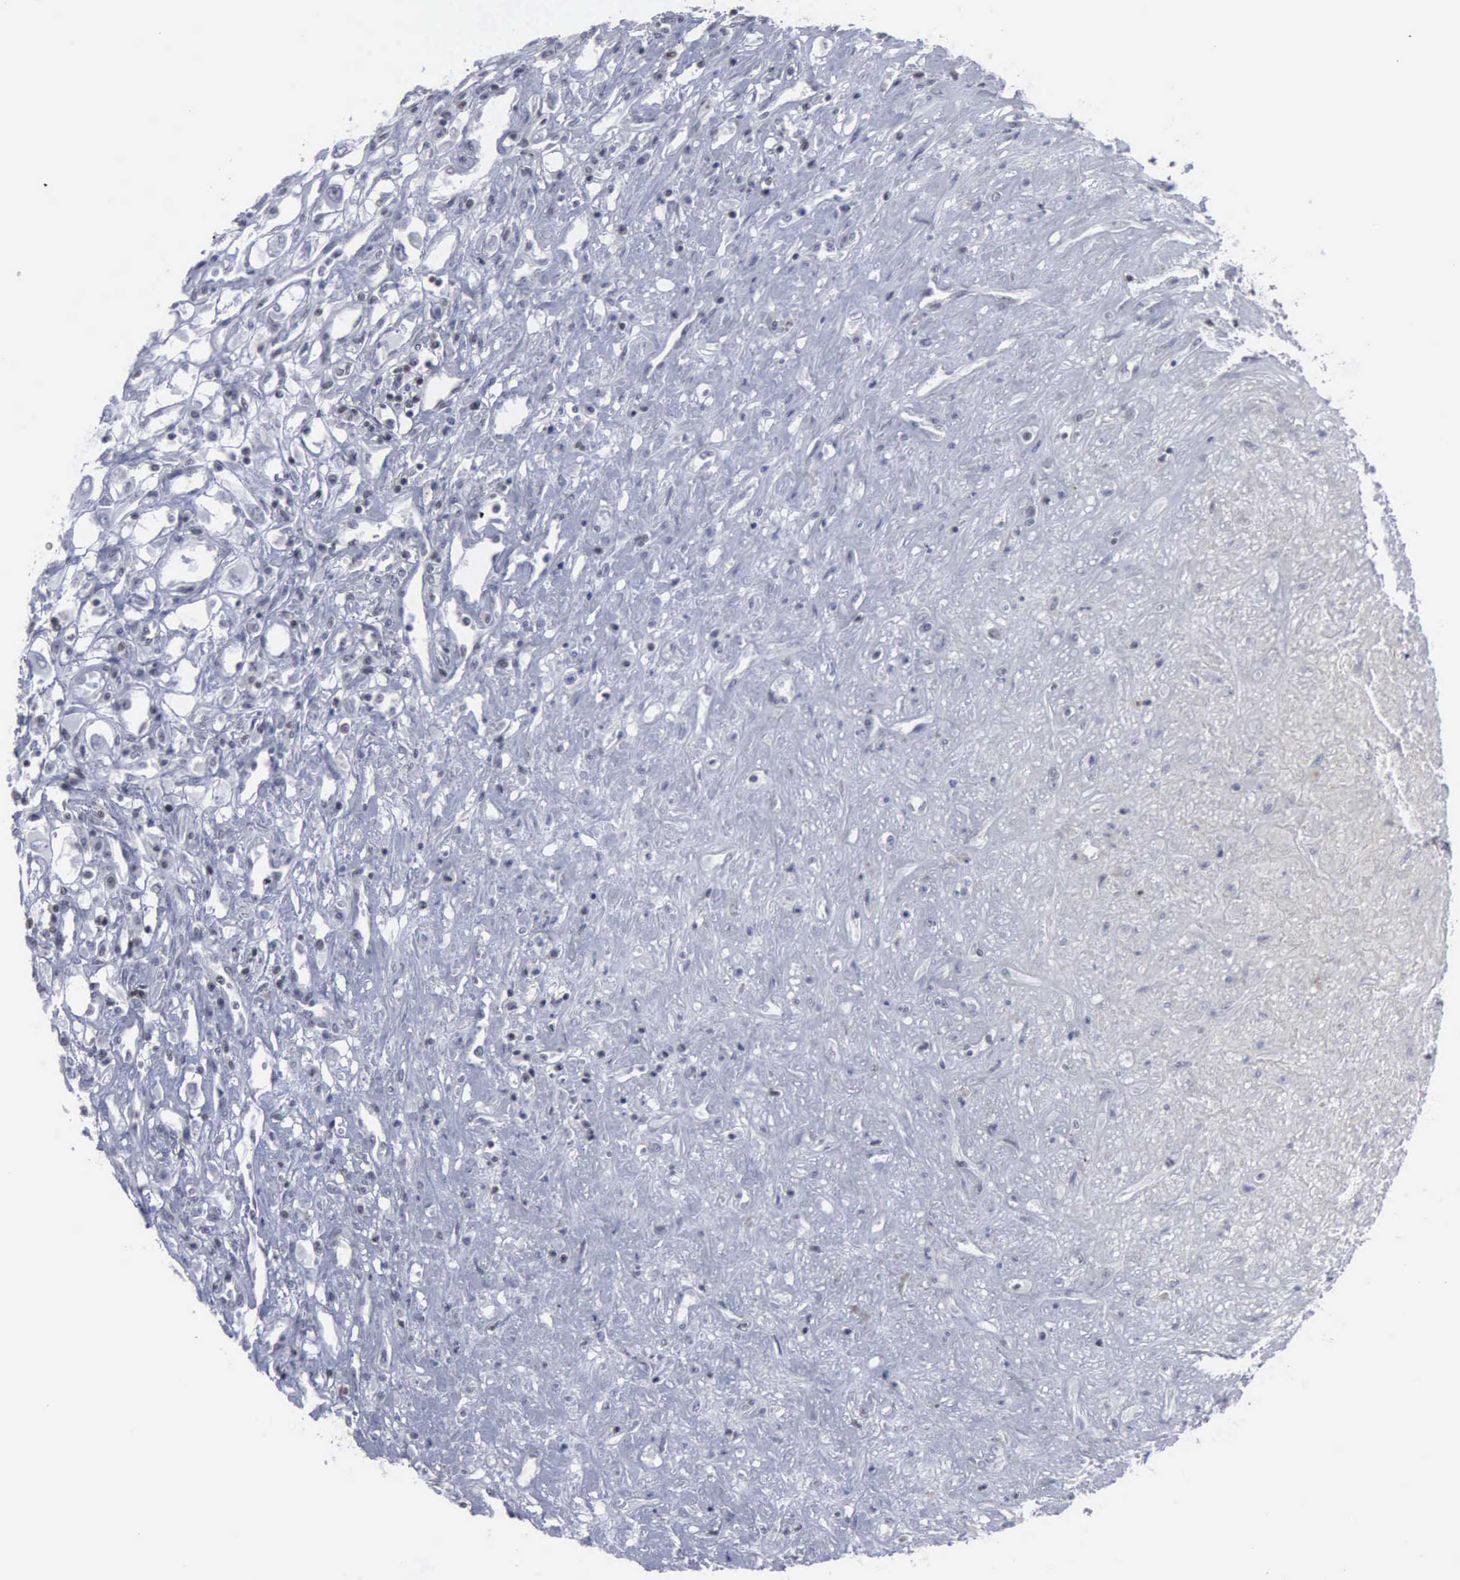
{"staining": {"intensity": "negative", "quantity": "none", "location": "none"}, "tissue": "renal cancer", "cell_type": "Tumor cells", "image_type": "cancer", "snomed": [{"axis": "morphology", "description": "Adenocarcinoma, NOS"}, {"axis": "topography", "description": "Kidney"}], "caption": "Adenocarcinoma (renal) was stained to show a protein in brown. There is no significant positivity in tumor cells.", "gene": "XPA", "patient": {"sex": "male", "age": 57}}